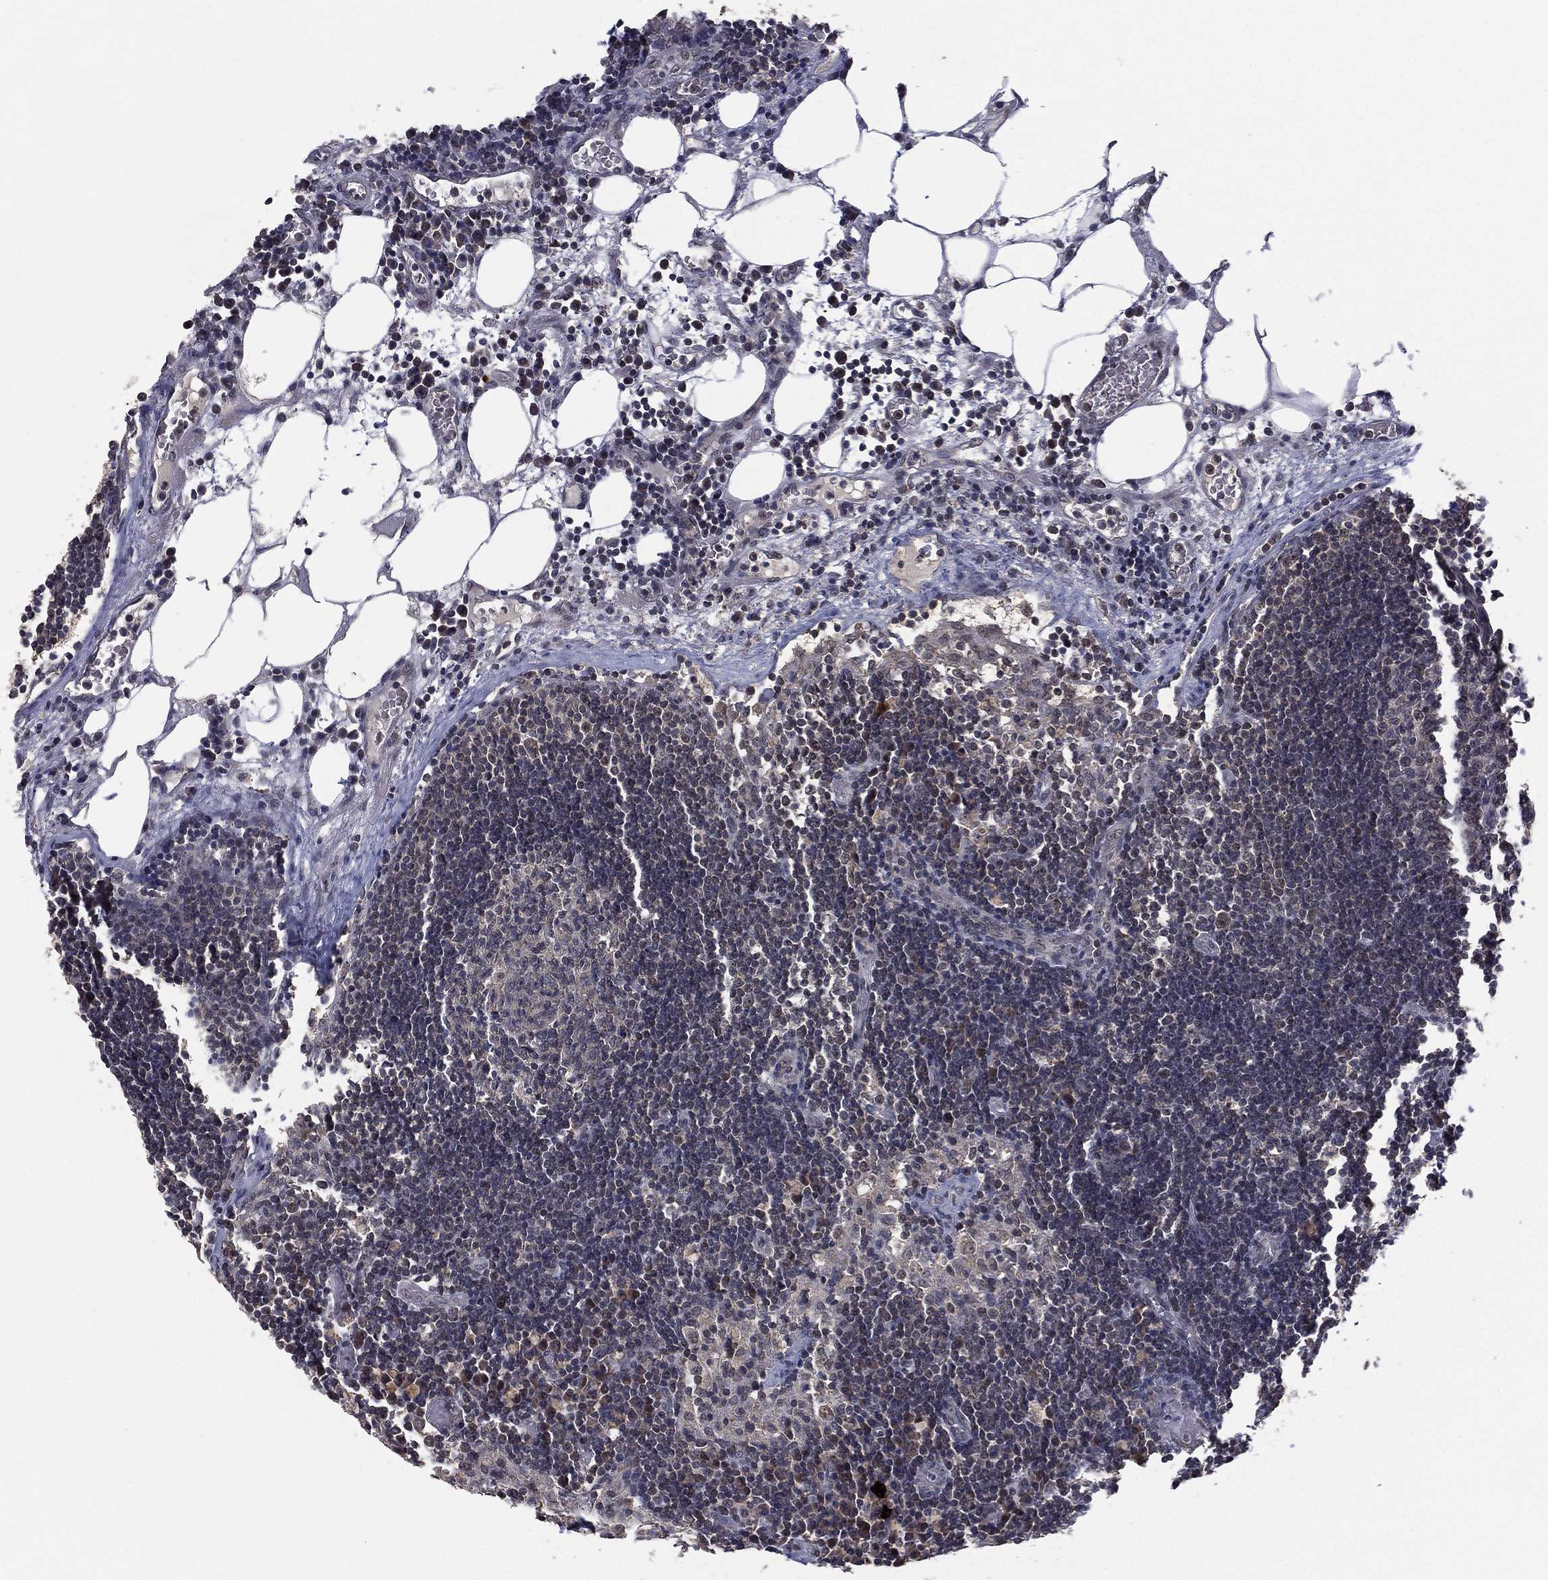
{"staining": {"intensity": "negative", "quantity": "none", "location": "none"}, "tissue": "lymph node", "cell_type": "Germinal center cells", "image_type": "normal", "snomed": [{"axis": "morphology", "description": "Normal tissue, NOS"}, {"axis": "topography", "description": "Lymph node"}], "caption": "Immunohistochemical staining of unremarkable human lymph node displays no significant expression in germinal center cells. (Stains: DAB immunohistochemistry (IHC) with hematoxylin counter stain, Microscopy: brightfield microscopy at high magnification).", "gene": "NELFCD", "patient": {"sex": "male", "age": 63}}